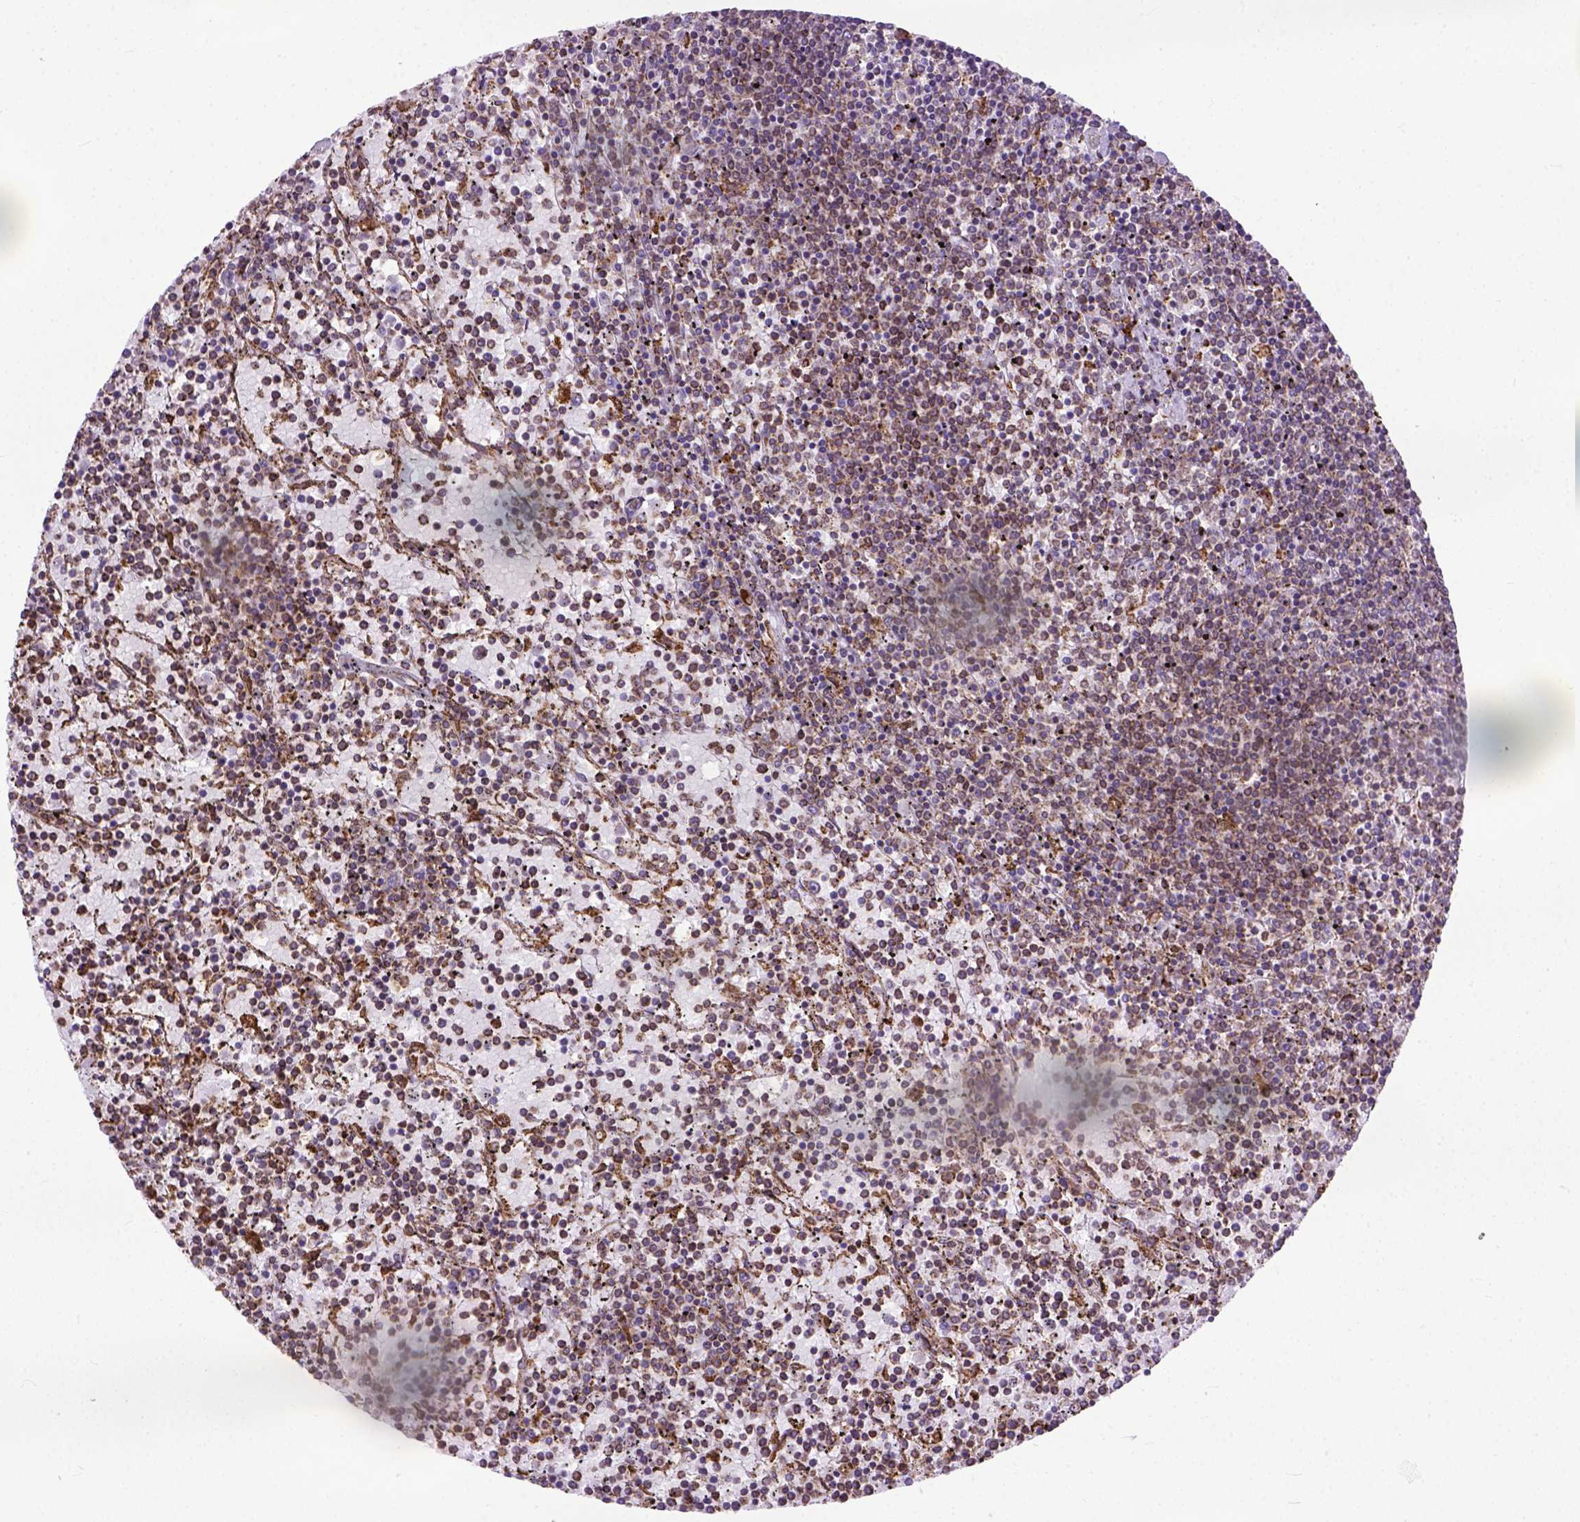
{"staining": {"intensity": "moderate", "quantity": ">75%", "location": "cytoplasmic/membranous"}, "tissue": "lymphoma", "cell_type": "Tumor cells", "image_type": "cancer", "snomed": [{"axis": "morphology", "description": "Malignant lymphoma, non-Hodgkin's type, Low grade"}, {"axis": "topography", "description": "Spleen"}], "caption": "Lymphoma stained for a protein reveals moderate cytoplasmic/membranous positivity in tumor cells.", "gene": "PLK4", "patient": {"sex": "female", "age": 77}}